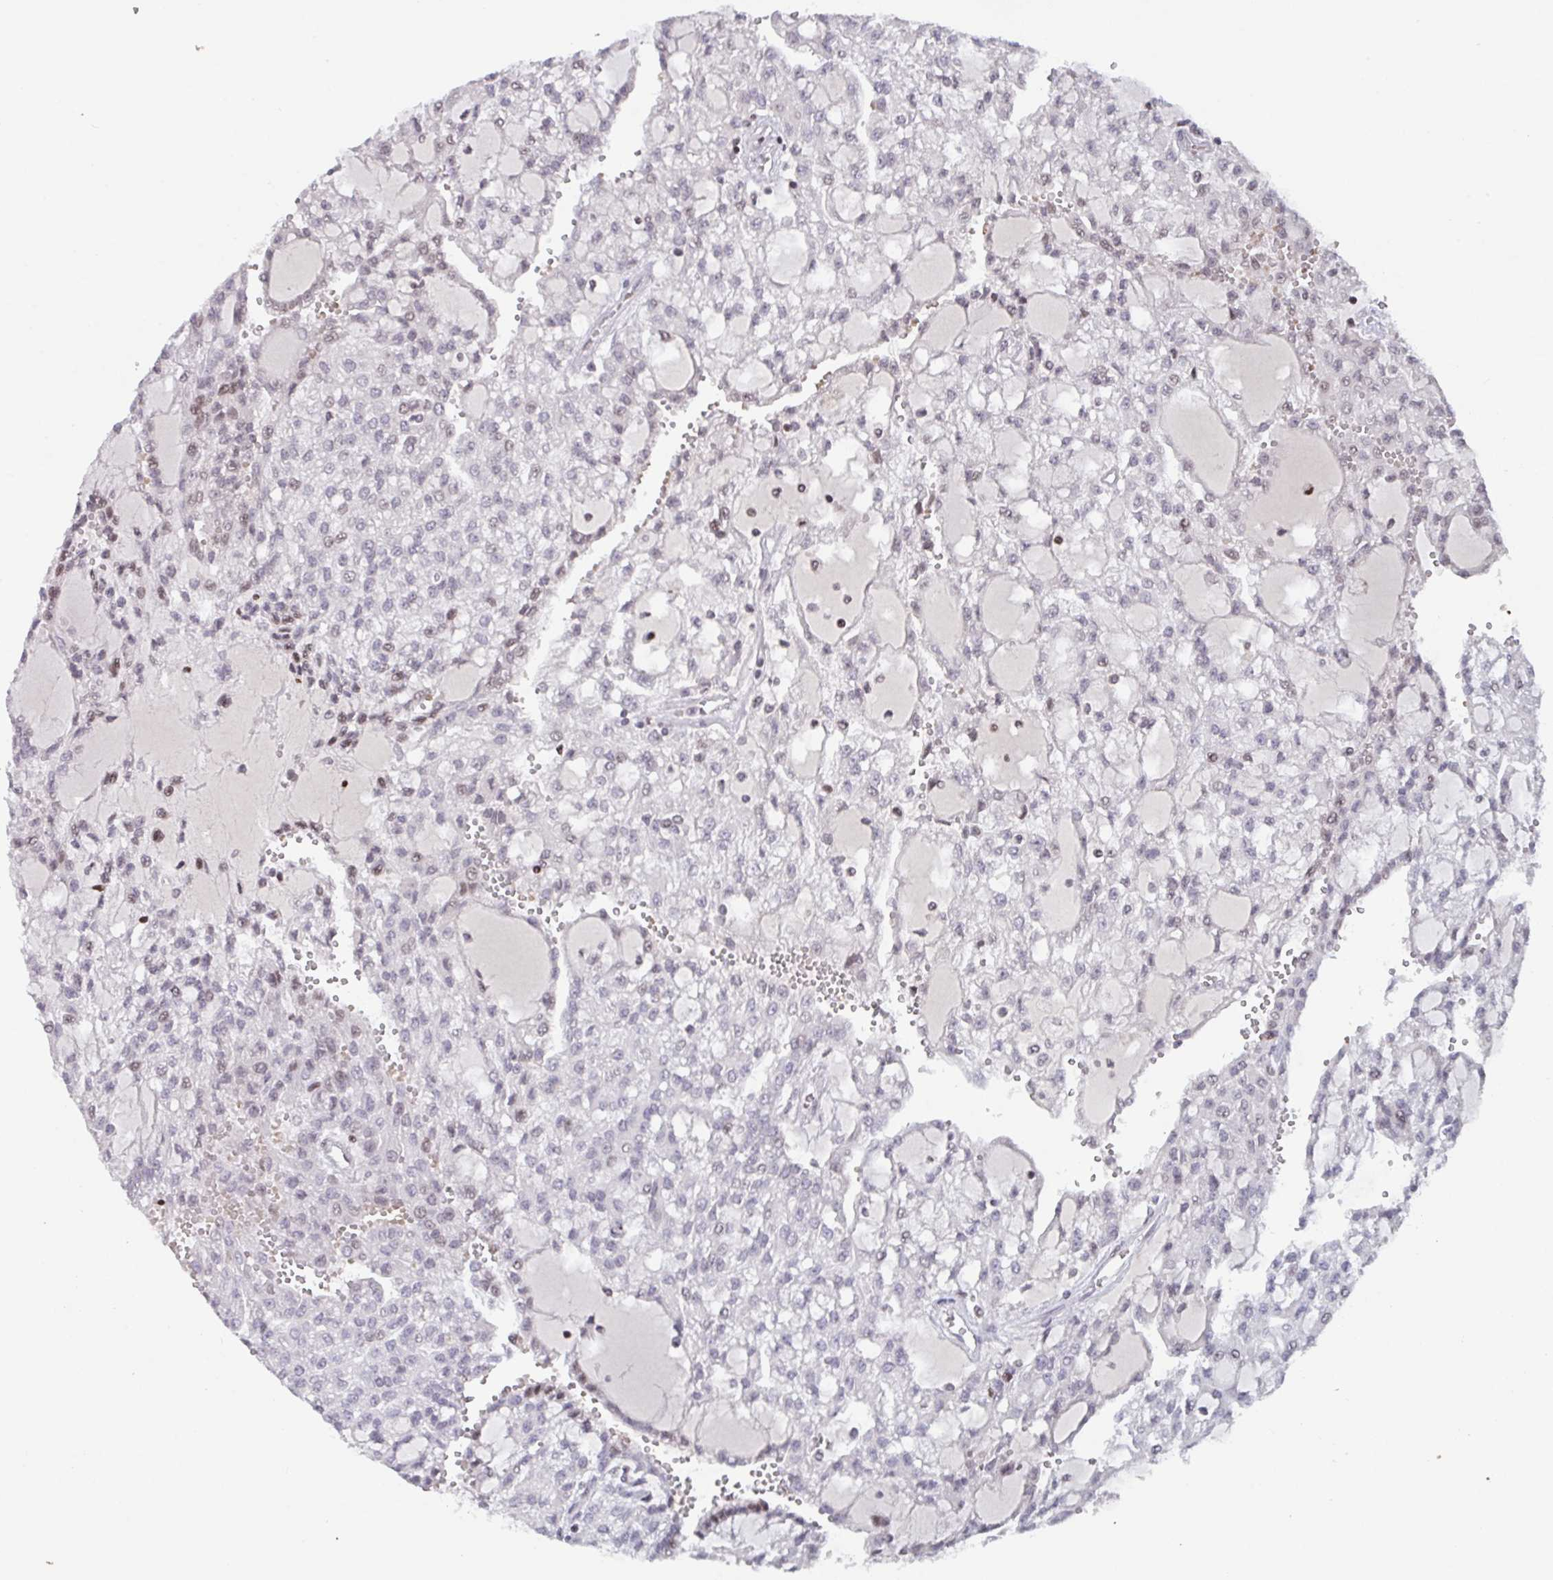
{"staining": {"intensity": "negative", "quantity": "none", "location": "none"}, "tissue": "renal cancer", "cell_type": "Tumor cells", "image_type": "cancer", "snomed": [{"axis": "morphology", "description": "Adenocarcinoma, NOS"}, {"axis": "topography", "description": "Kidney"}], "caption": "Immunohistochemistry (IHC) of human adenocarcinoma (renal) reveals no positivity in tumor cells. (Brightfield microscopy of DAB immunohistochemistry (IHC) at high magnification).", "gene": "PCDHB8", "patient": {"sex": "male", "age": 63}}